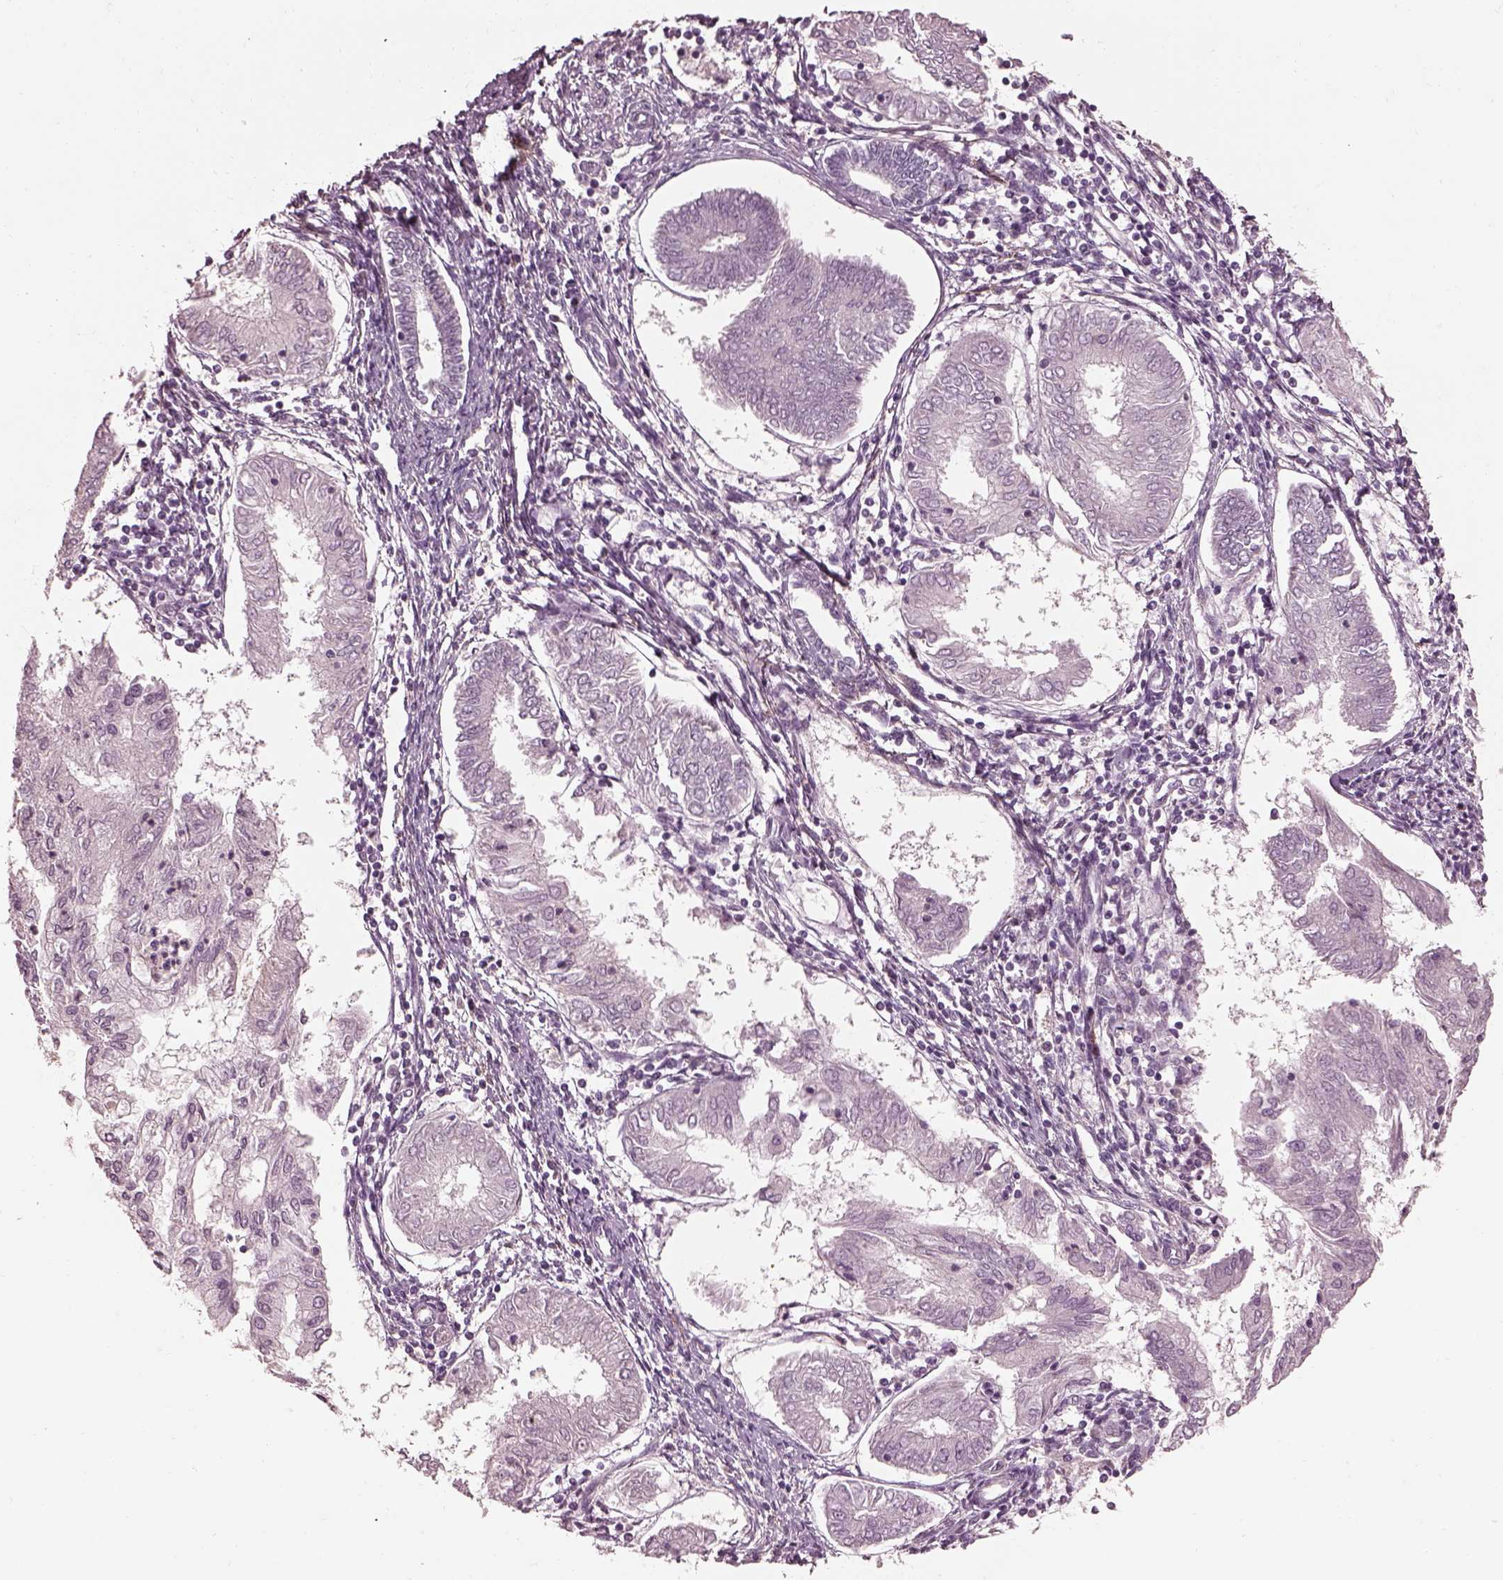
{"staining": {"intensity": "negative", "quantity": "none", "location": "none"}, "tissue": "endometrial cancer", "cell_type": "Tumor cells", "image_type": "cancer", "snomed": [{"axis": "morphology", "description": "Adenocarcinoma, NOS"}, {"axis": "topography", "description": "Endometrium"}], "caption": "Immunohistochemical staining of endometrial cancer demonstrates no significant staining in tumor cells.", "gene": "EFEMP1", "patient": {"sex": "female", "age": 68}}